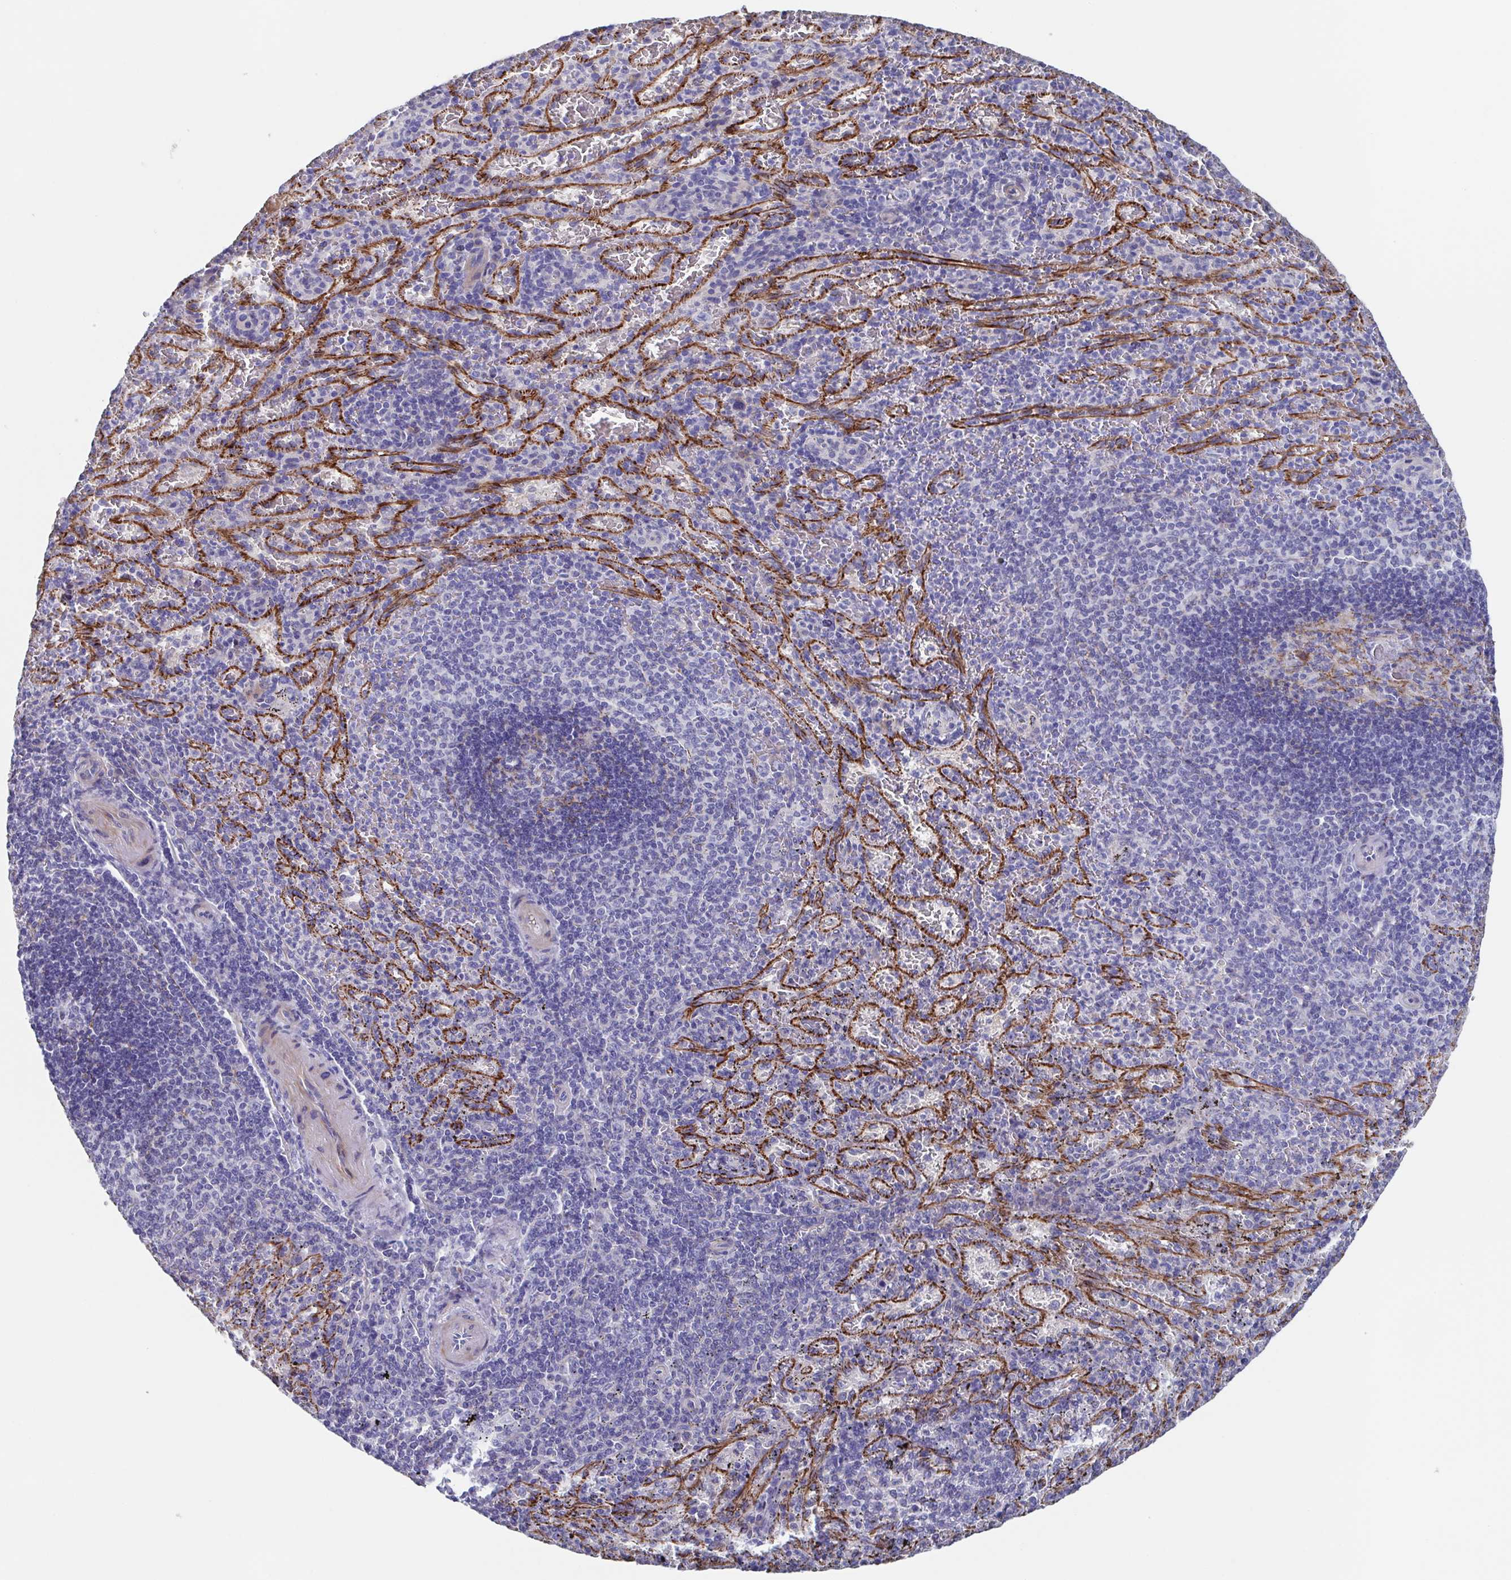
{"staining": {"intensity": "negative", "quantity": "none", "location": "none"}, "tissue": "spleen", "cell_type": "Cells in red pulp", "image_type": "normal", "snomed": [{"axis": "morphology", "description": "Normal tissue, NOS"}, {"axis": "topography", "description": "Spleen"}], "caption": "Immunohistochemical staining of benign spleen reveals no significant staining in cells in red pulp. The staining was performed using DAB to visualize the protein expression in brown, while the nuclei were stained in blue with hematoxylin (Magnification: 20x).", "gene": "CDH2", "patient": {"sex": "male", "age": 57}}